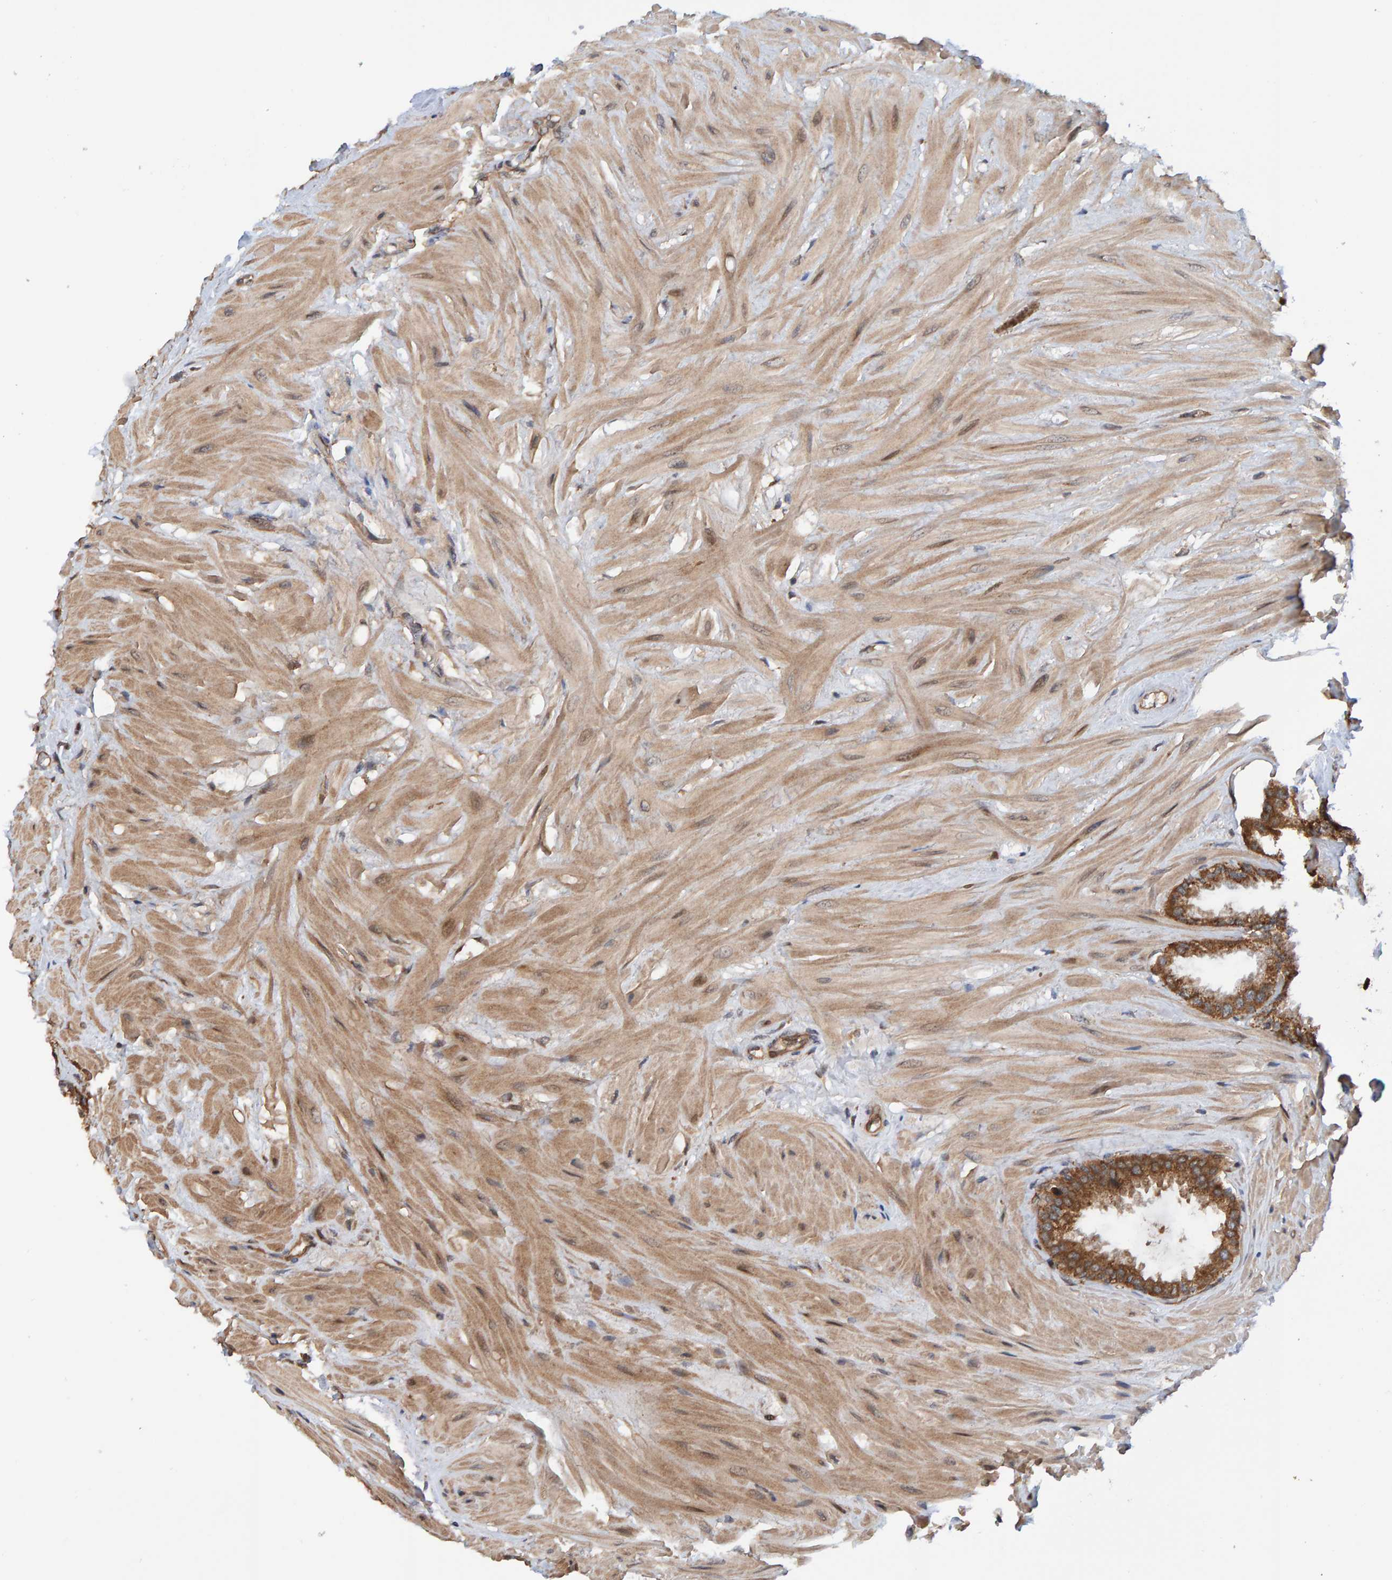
{"staining": {"intensity": "strong", "quantity": ">75%", "location": "cytoplasmic/membranous"}, "tissue": "seminal vesicle", "cell_type": "Glandular cells", "image_type": "normal", "snomed": [{"axis": "morphology", "description": "Normal tissue, NOS"}, {"axis": "topography", "description": "Seminal veicle"}], "caption": "Immunohistochemical staining of benign seminal vesicle reveals high levels of strong cytoplasmic/membranous positivity in about >75% of glandular cells.", "gene": "SCRN2", "patient": {"sex": "male", "age": 46}}